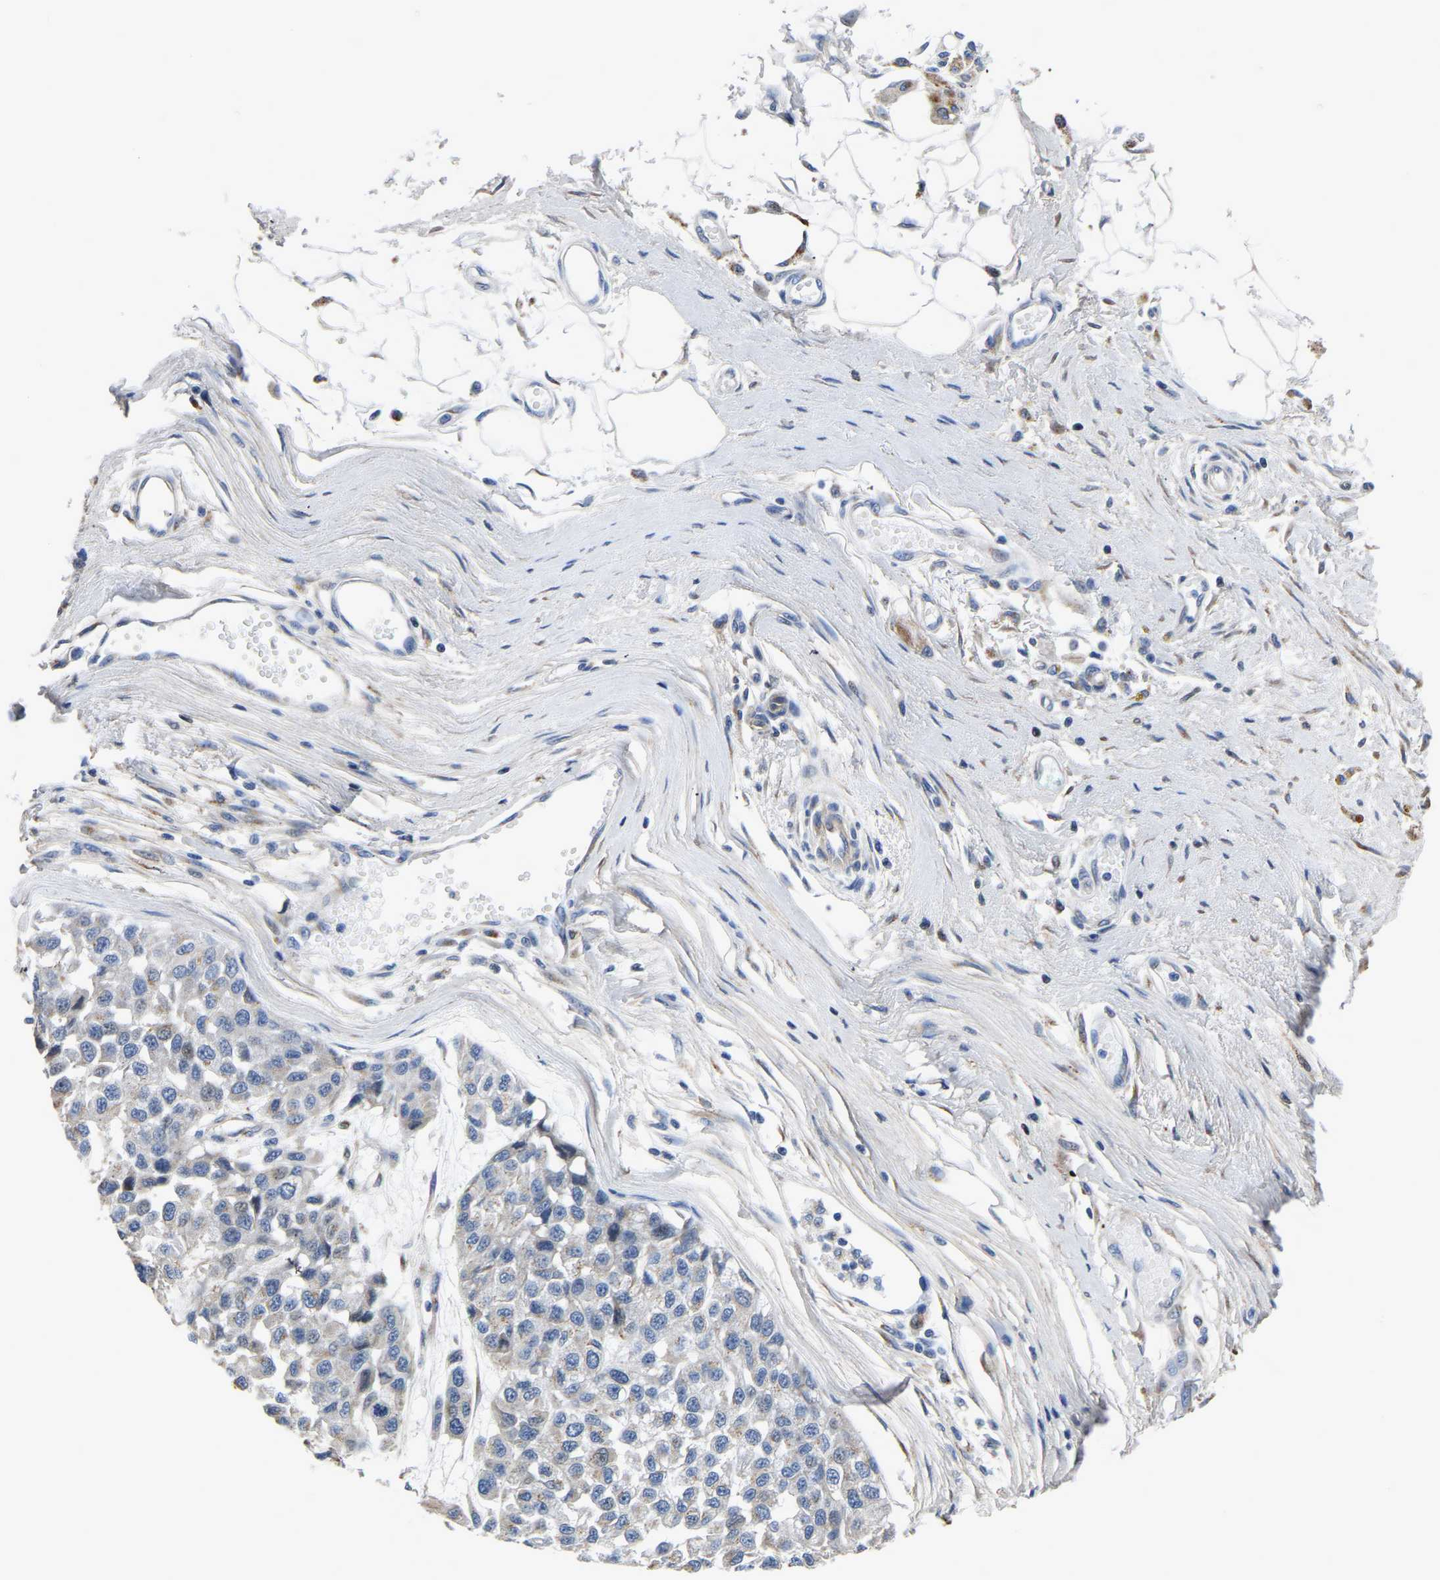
{"staining": {"intensity": "negative", "quantity": "none", "location": "none"}, "tissue": "melanoma", "cell_type": "Tumor cells", "image_type": "cancer", "snomed": [{"axis": "morphology", "description": "Malignant melanoma, NOS"}, {"axis": "topography", "description": "Skin"}], "caption": "Micrograph shows no significant protein staining in tumor cells of malignant melanoma.", "gene": "PDLIM7", "patient": {"sex": "male", "age": 62}}